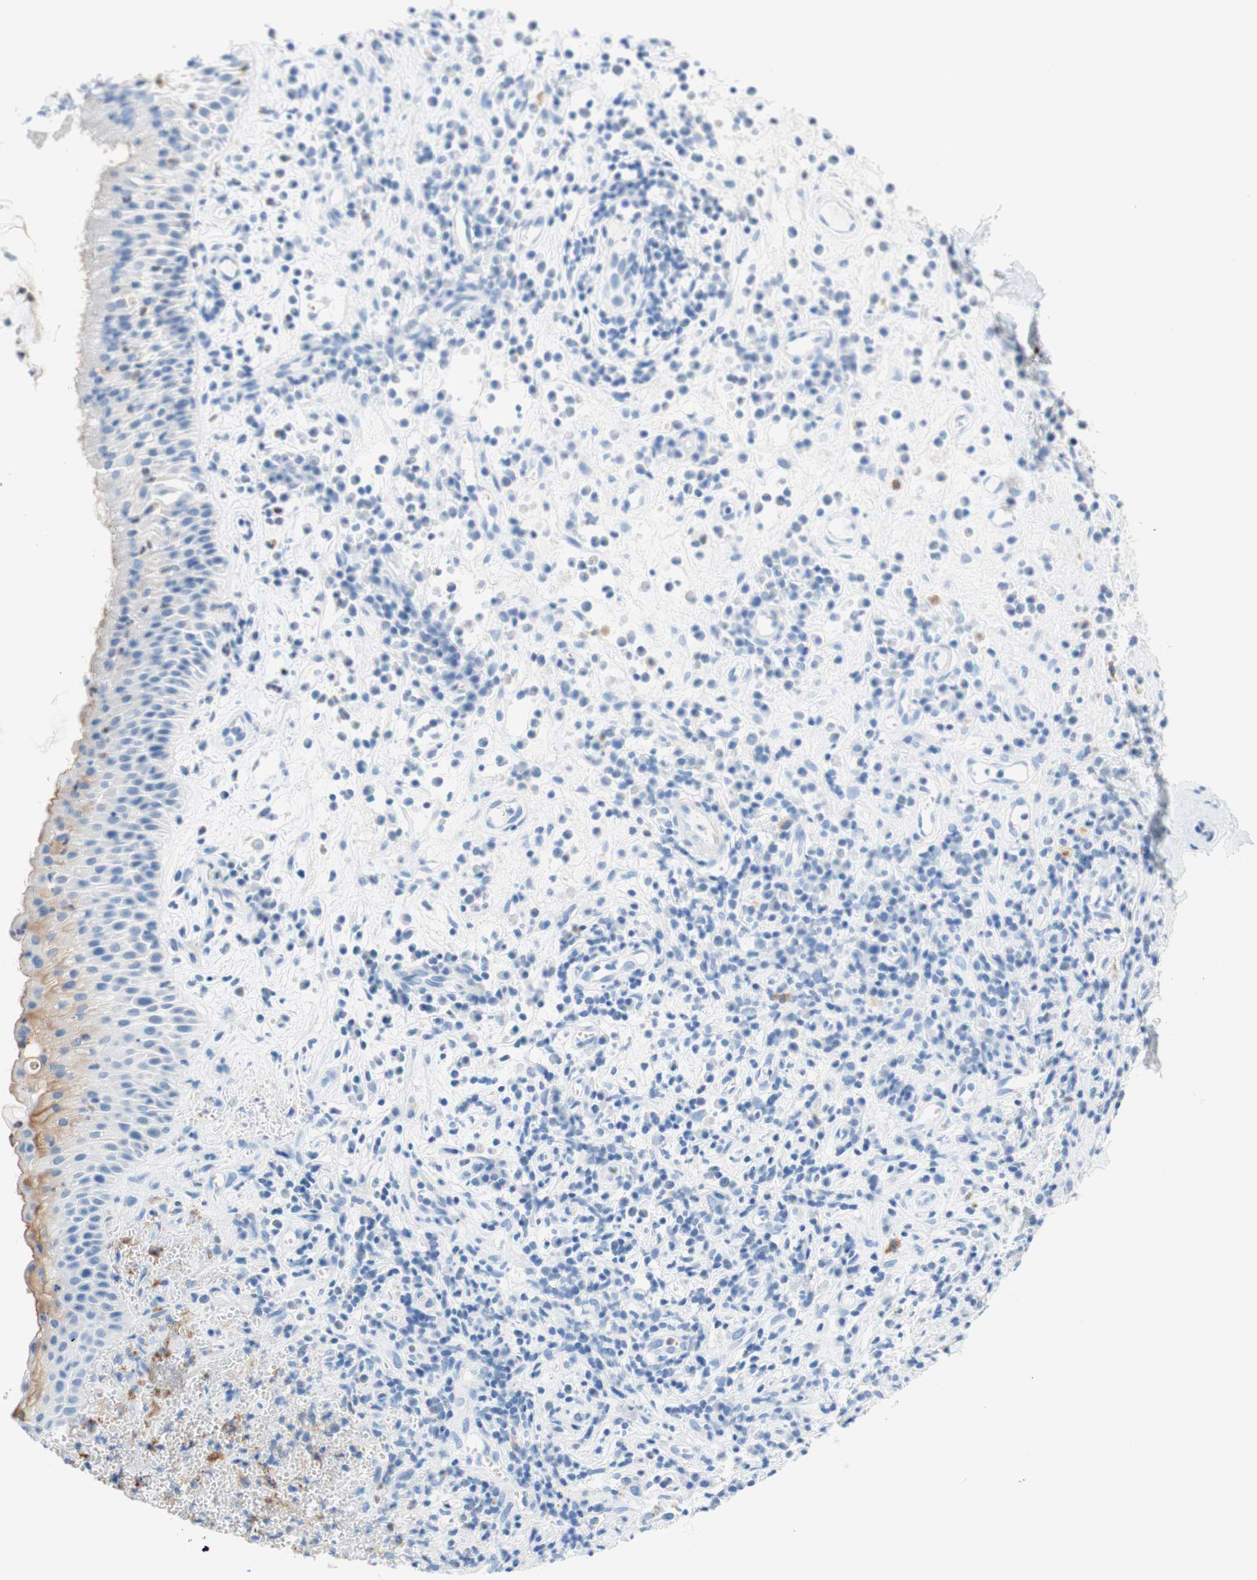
{"staining": {"intensity": "weak", "quantity": "<25%", "location": "cytoplasmic/membranous"}, "tissue": "nasopharynx", "cell_type": "Respiratory epithelial cells", "image_type": "normal", "snomed": [{"axis": "morphology", "description": "Normal tissue, NOS"}, {"axis": "topography", "description": "Nasopharynx"}], "caption": "There is no significant expression in respiratory epithelial cells of nasopharynx. (DAB (3,3'-diaminobenzidine) IHC visualized using brightfield microscopy, high magnification).", "gene": "CEACAM1", "patient": {"sex": "female", "age": 51}}